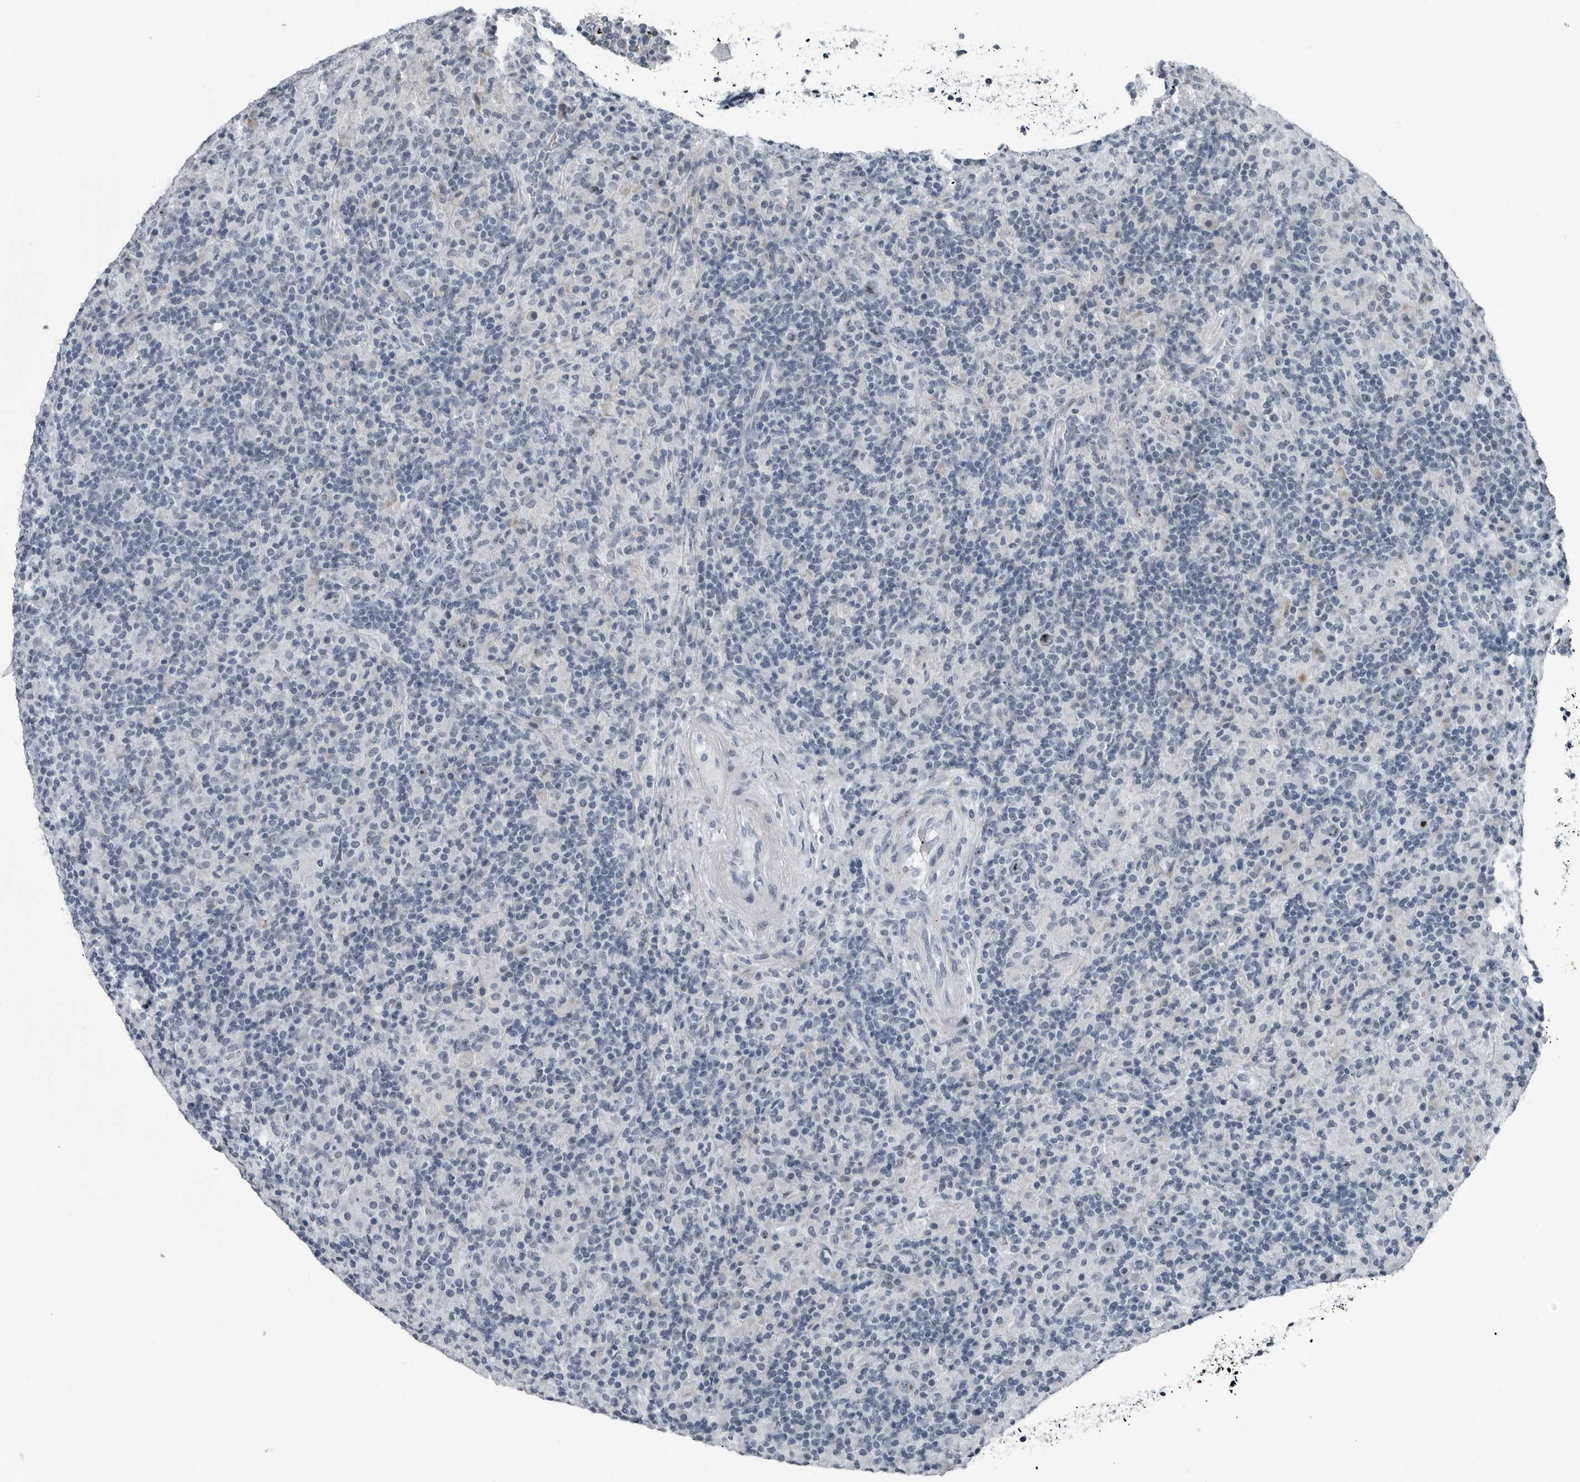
{"staining": {"intensity": "negative", "quantity": "none", "location": "none"}, "tissue": "lymphoma", "cell_type": "Tumor cells", "image_type": "cancer", "snomed": [{"axis": "morphology", "description": "Hodgkin's disease, NOS"}, {"axis": "topography", "description": "Lymph node"}], "caption": "The image exhibits no staining of tumor cells in lymphoma.", "gene": "PDCD11", "patient": {"sex": "male", "age": 70}}